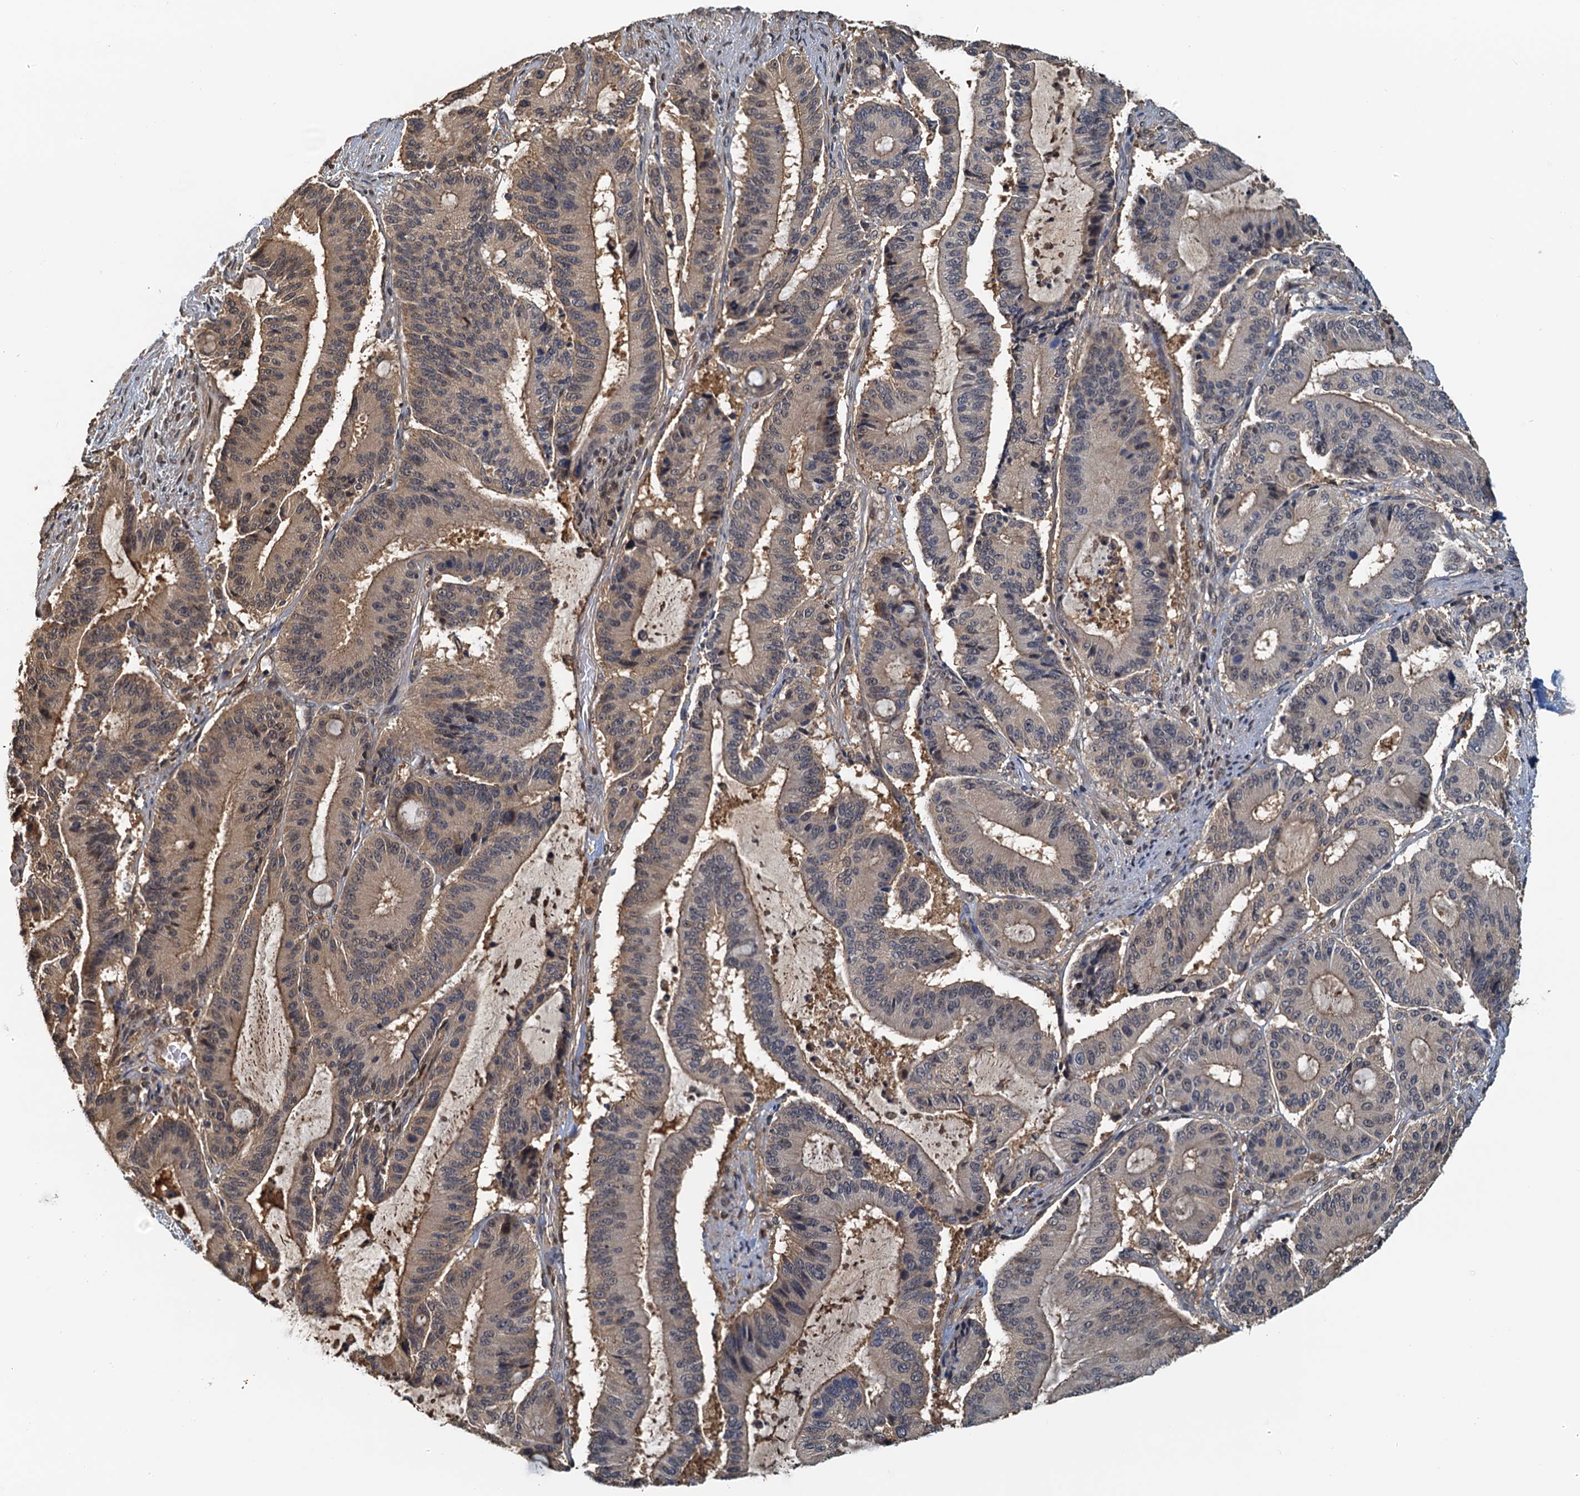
{"staining": {"intensity": "weak", "quantity": "25%-75%", "location": "cytoplasmic/membranous"}, "tissue": "liver cancer", "cell_type": "Tumor cells", "image_type": "cancer", "snomed": [{"axis": "morphology", "description": "Normal tissue, NOS"}, {"axis": "morphology", "description": "Cholangiocarcinoma"}, {"axis": "topography", "description": "Liver"}, {"axis": "topography", "description": "Peripheral nerve tissue"}], "caption": "High-magnification brightfield microscopy of liver cholangiocarcinoma stained with DAB (3,3'-diaminobenzidine) (brown) and counterstained with hematoxylin (blue). tumor cells exhibit weak cytoplasmic/membranous positivity is appreciated in approximately25%-75% of cells.", "gene": "UBL7", "patient": {"sex": "female", "age": 73}}